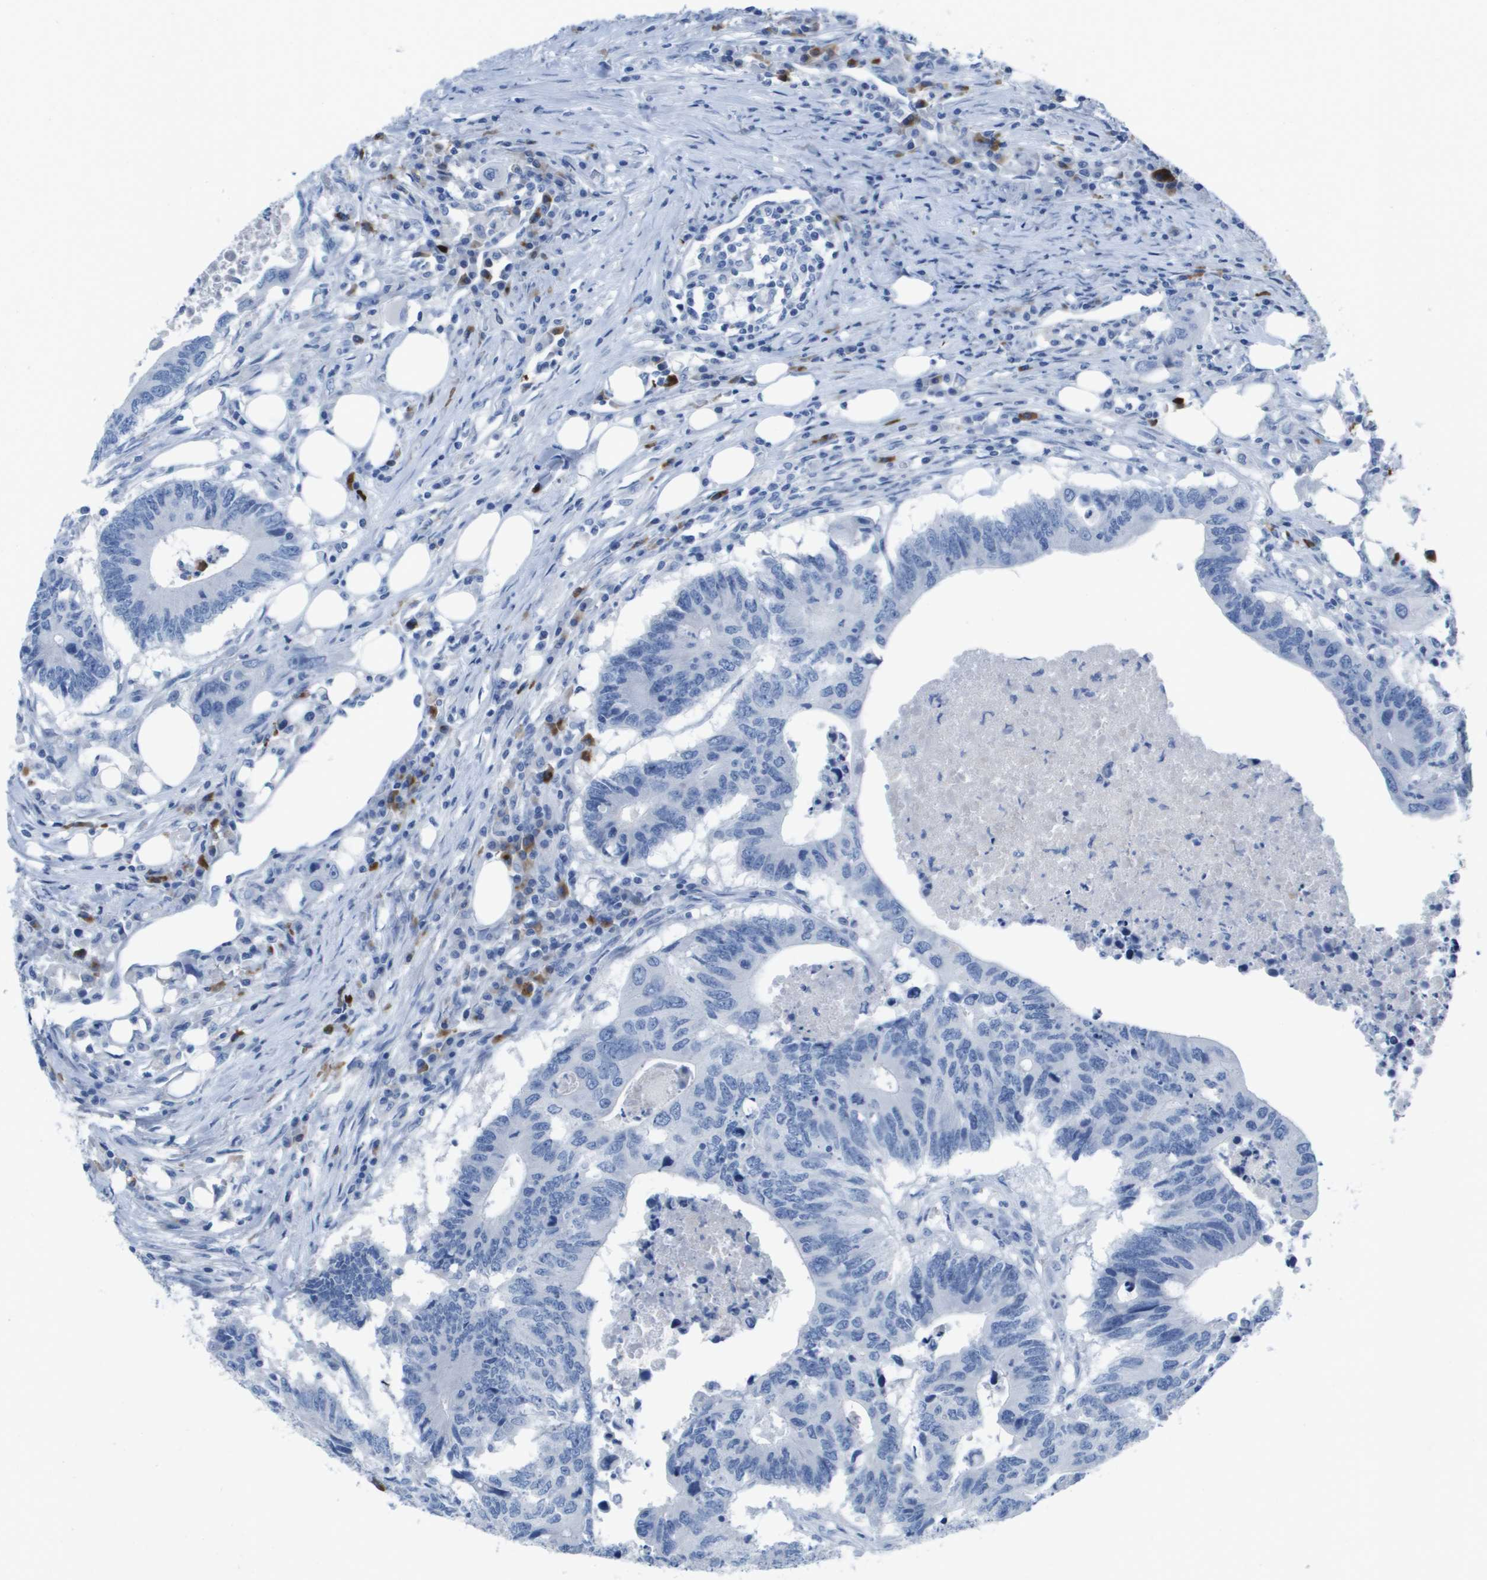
{"staining": {"intensity": "negative", "quantity": "none", "location": "none"}, "tissue": "colorectal cancer", "cell_type": "Tumor cells", "image_type": "cancer", "snomed": [{"axis": "morphology", "description": "Adenocarcinoma, NOS"}, {"axis": "topography", "description": "Colon"}], "caption": "Colorectal cancer stained for a protein using immunohistochemistry (IHC) reveals no staining tumor cells.", "gene": "GPR18", "patient": {"sex": "male", "age": 71}}